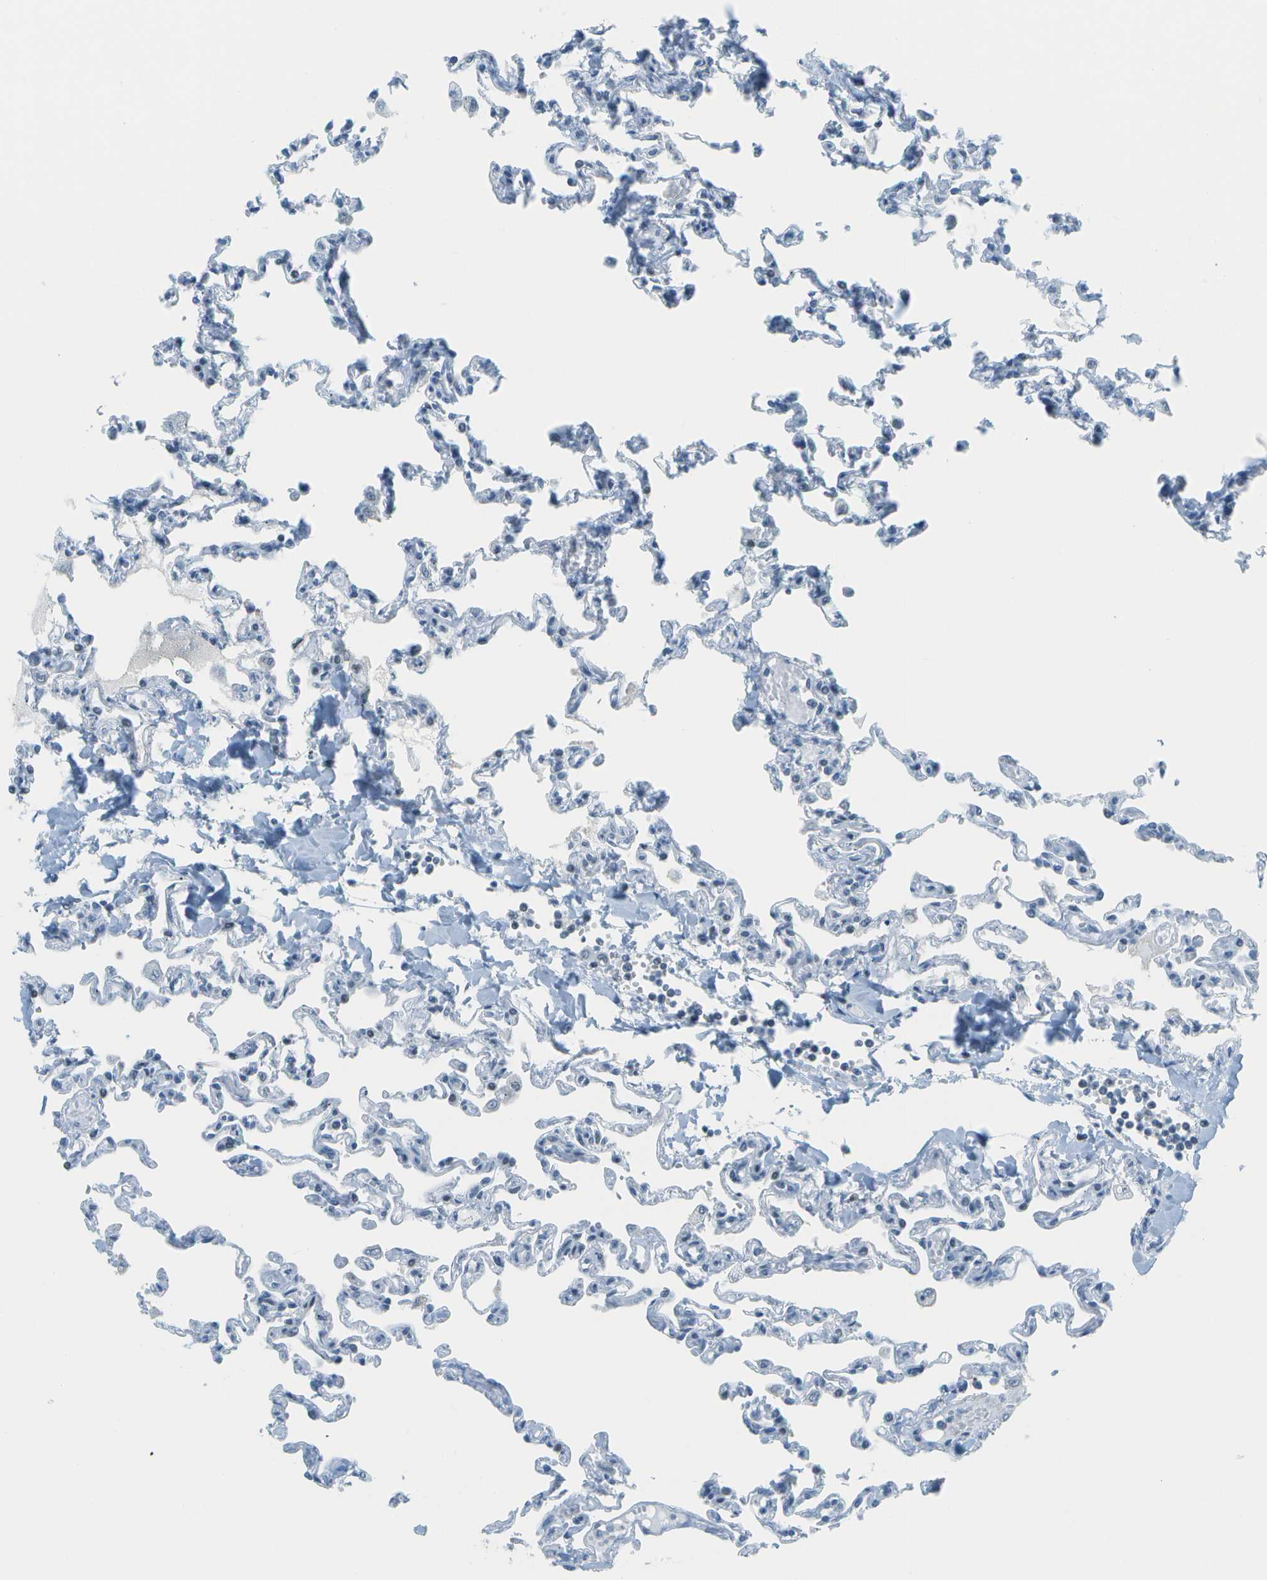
{"staining": {"intensity": "negative", "quantity": "none", "location": "none"}, "tissue": "lung", "cell_type": "Alveolar cells", "image_type": "normal", "snomed": [{"axis": "morphology", "description": "Normal tissue, NOS"}, {"axis": "topography", "description": "Lung"}], "caption": "IHC of normal lung exhibits no expression in alveolar cells. Brightfield microscopy of IHC stained with DAB (brown) and hematoxylin (blue), captured at high magnification.", "gene": "NEK11", "patient": {"sex": "male", "age": 21}}